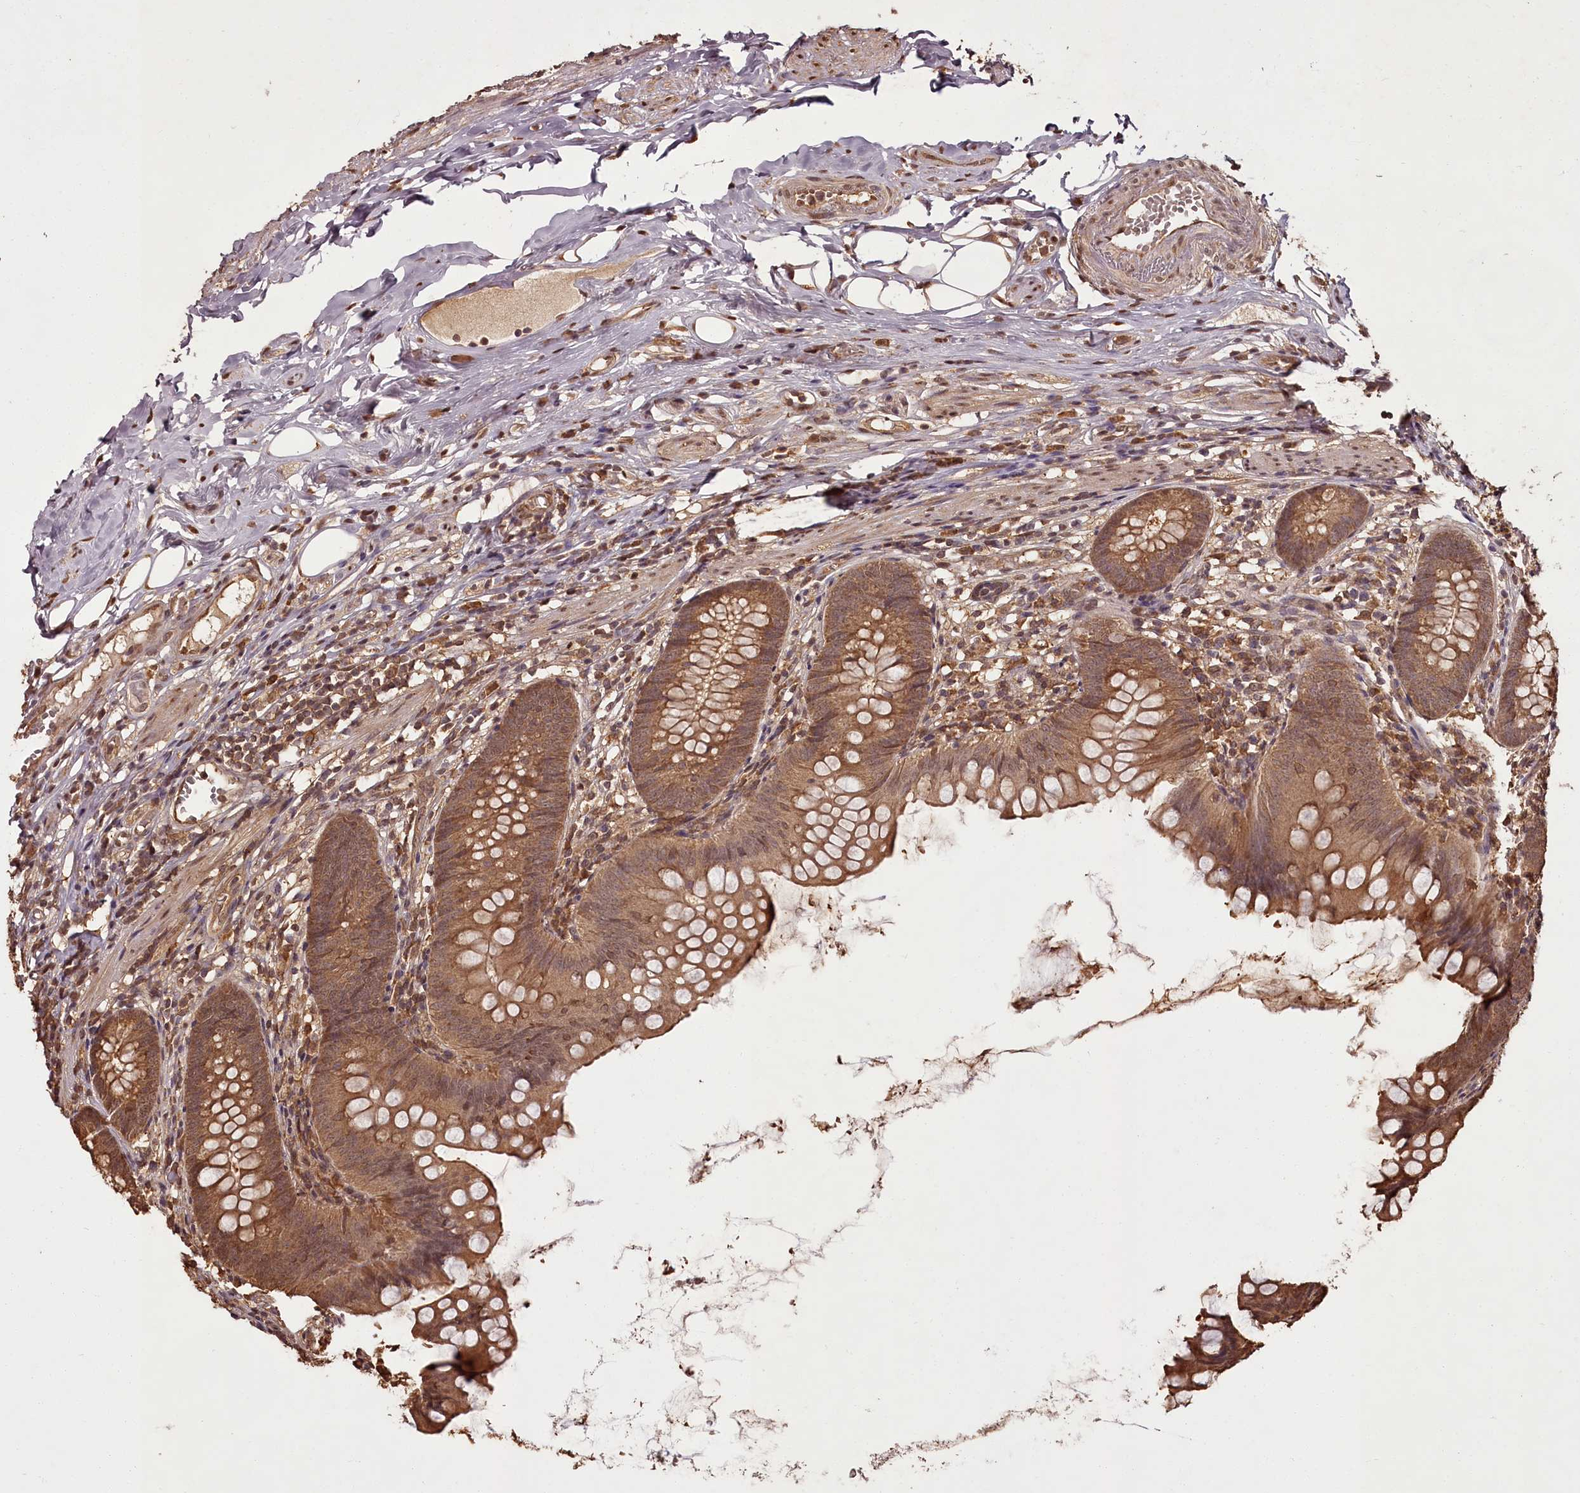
{"staining": {"intensity": "moderate", "quantity": ">75%", "location": "cytoplasmic/membranous,nuclear"}, "tissue": "appendix", "cell_type": "Glandular cells", "image_type": "normal", "snomed": [{"axis": "morphology", "description": "Normal tissue, NOS"}, {"axis": "topography", "description": "Appendix"}], "caption": "The histopathology image exhibits immunohistochemical staining of normal appendix. There is moderate cytoplasmic/membranous,nuclear positivity is present in approximately >75% of glandular cells. Using DAB (brown) and hematoxylin (blue) stains, captured at high magnification using brightfield microscopy.", "gene": "NPRL2", "patient": {"sex": "female", "age": 62}}